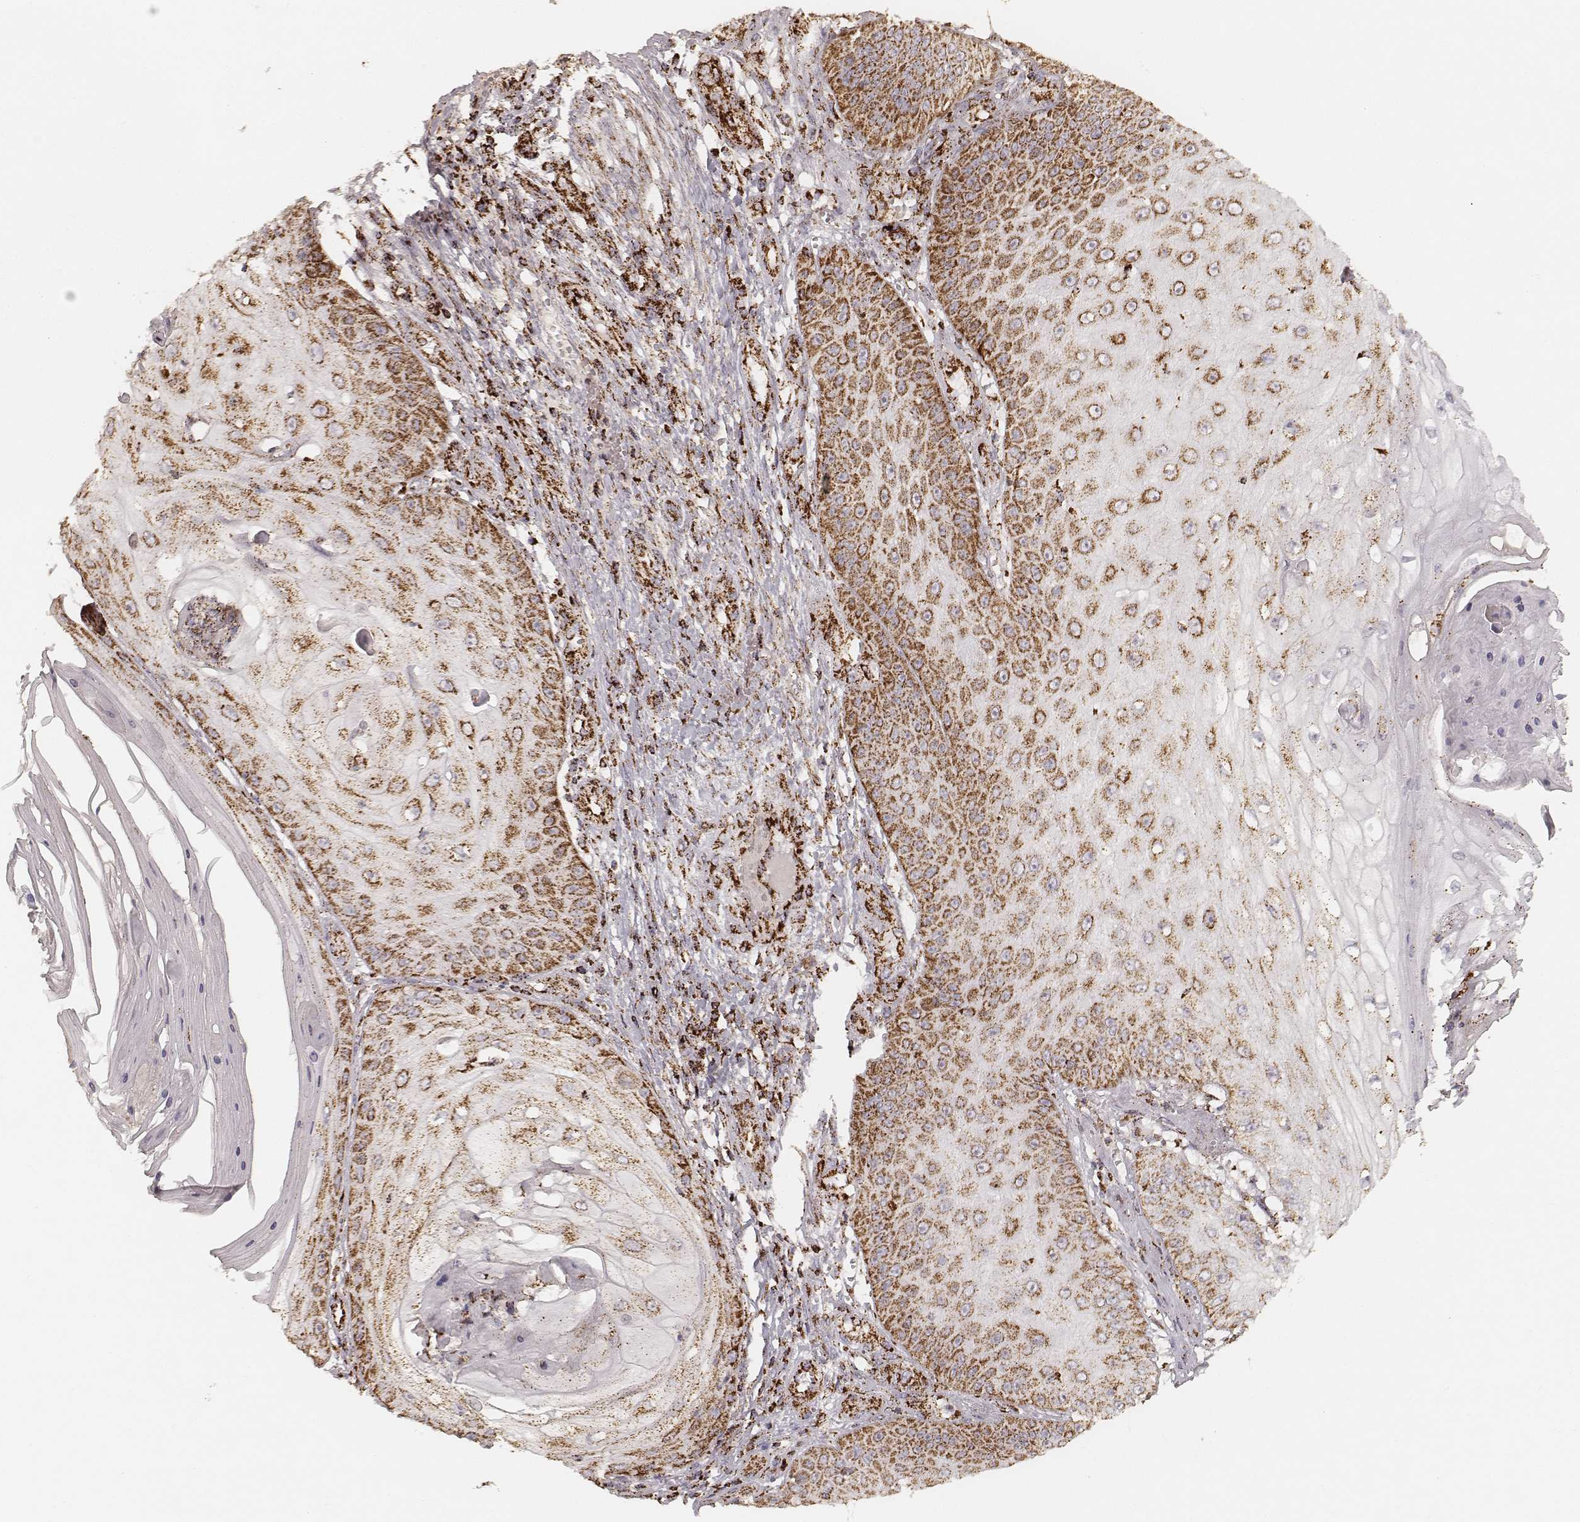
{"staining": {"intensity": "strong", "quantity": ">75%", "location": "cytoplasmic/membranous"}, "tissue": "skin cancer", "cell_type": "Tumor cells", "image_type": "cancer", "snomed": [{"axis": "morphology", "description": "Squamous cell carcinoma, NOS"}, {"axis": "topography", "description": "Skin"}], "caption": "This is an image of immunohistochemistry staining of squamous cell carcinoma (skin), which shows strong positivity in the cytoplasmic/membranous of tumor cells.", "gene": "CS", "patient": {"sex": "male", "age": 70}}